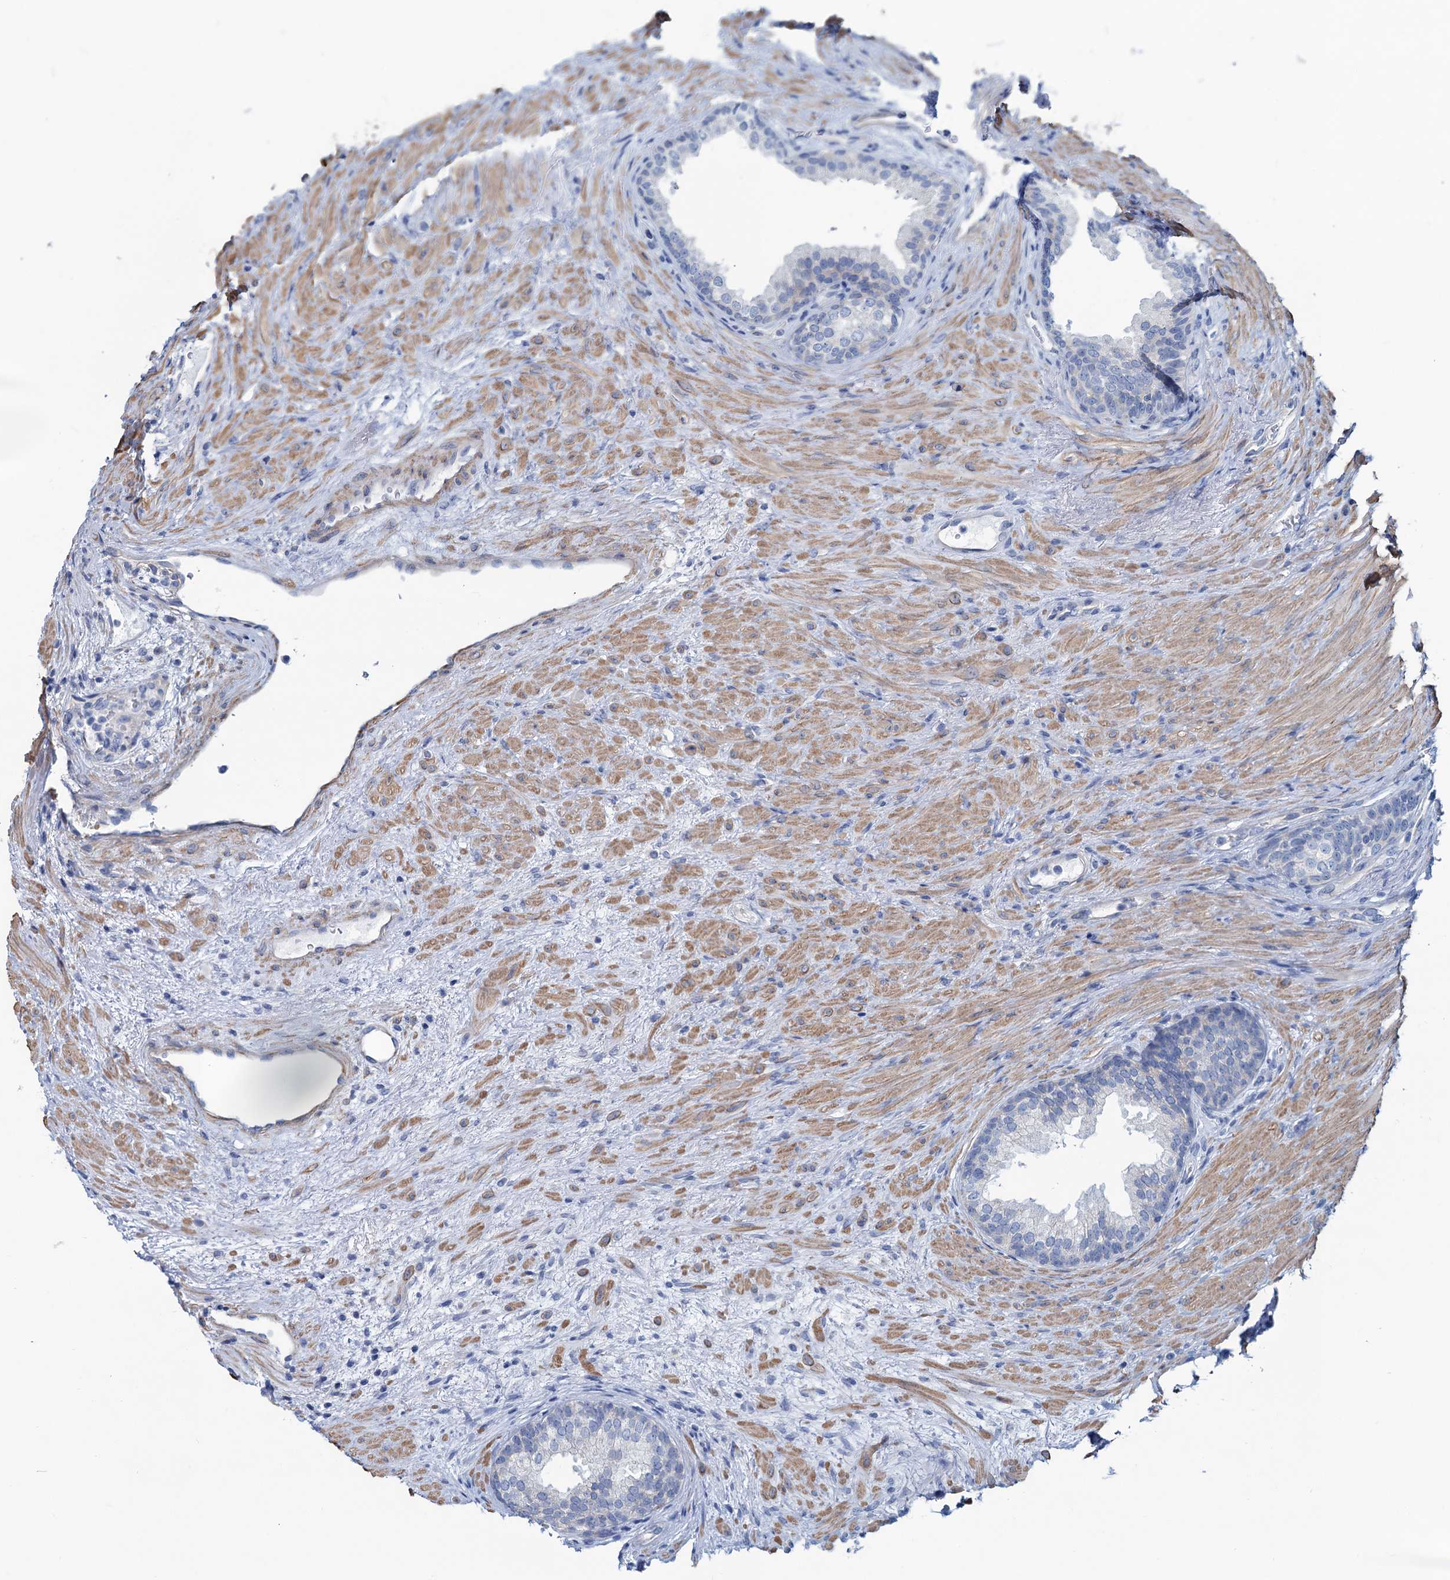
{"staining": {"intensity": "negative", "quantity": "none", "location": "none"}, "tissue": "prostate", "cell_type": "Glandular cells", "image_type": "normal", "snomed": [{"axis": "morphology", "description": "Normal tissue, NOS"}, {"axis": "topography", "description": "Prostate"}], "caption": "There is no significant expression in glandular cells of prostate. The staining was performed using DAB (3,3'-diaminobenzidine) to visualize the protein expression in brown, while the nuclei were stained in blue with hematoxylin (Magnification: 20x).", "gene": "SLC1A3", "patient": {"sex": "male", "age": 76}}